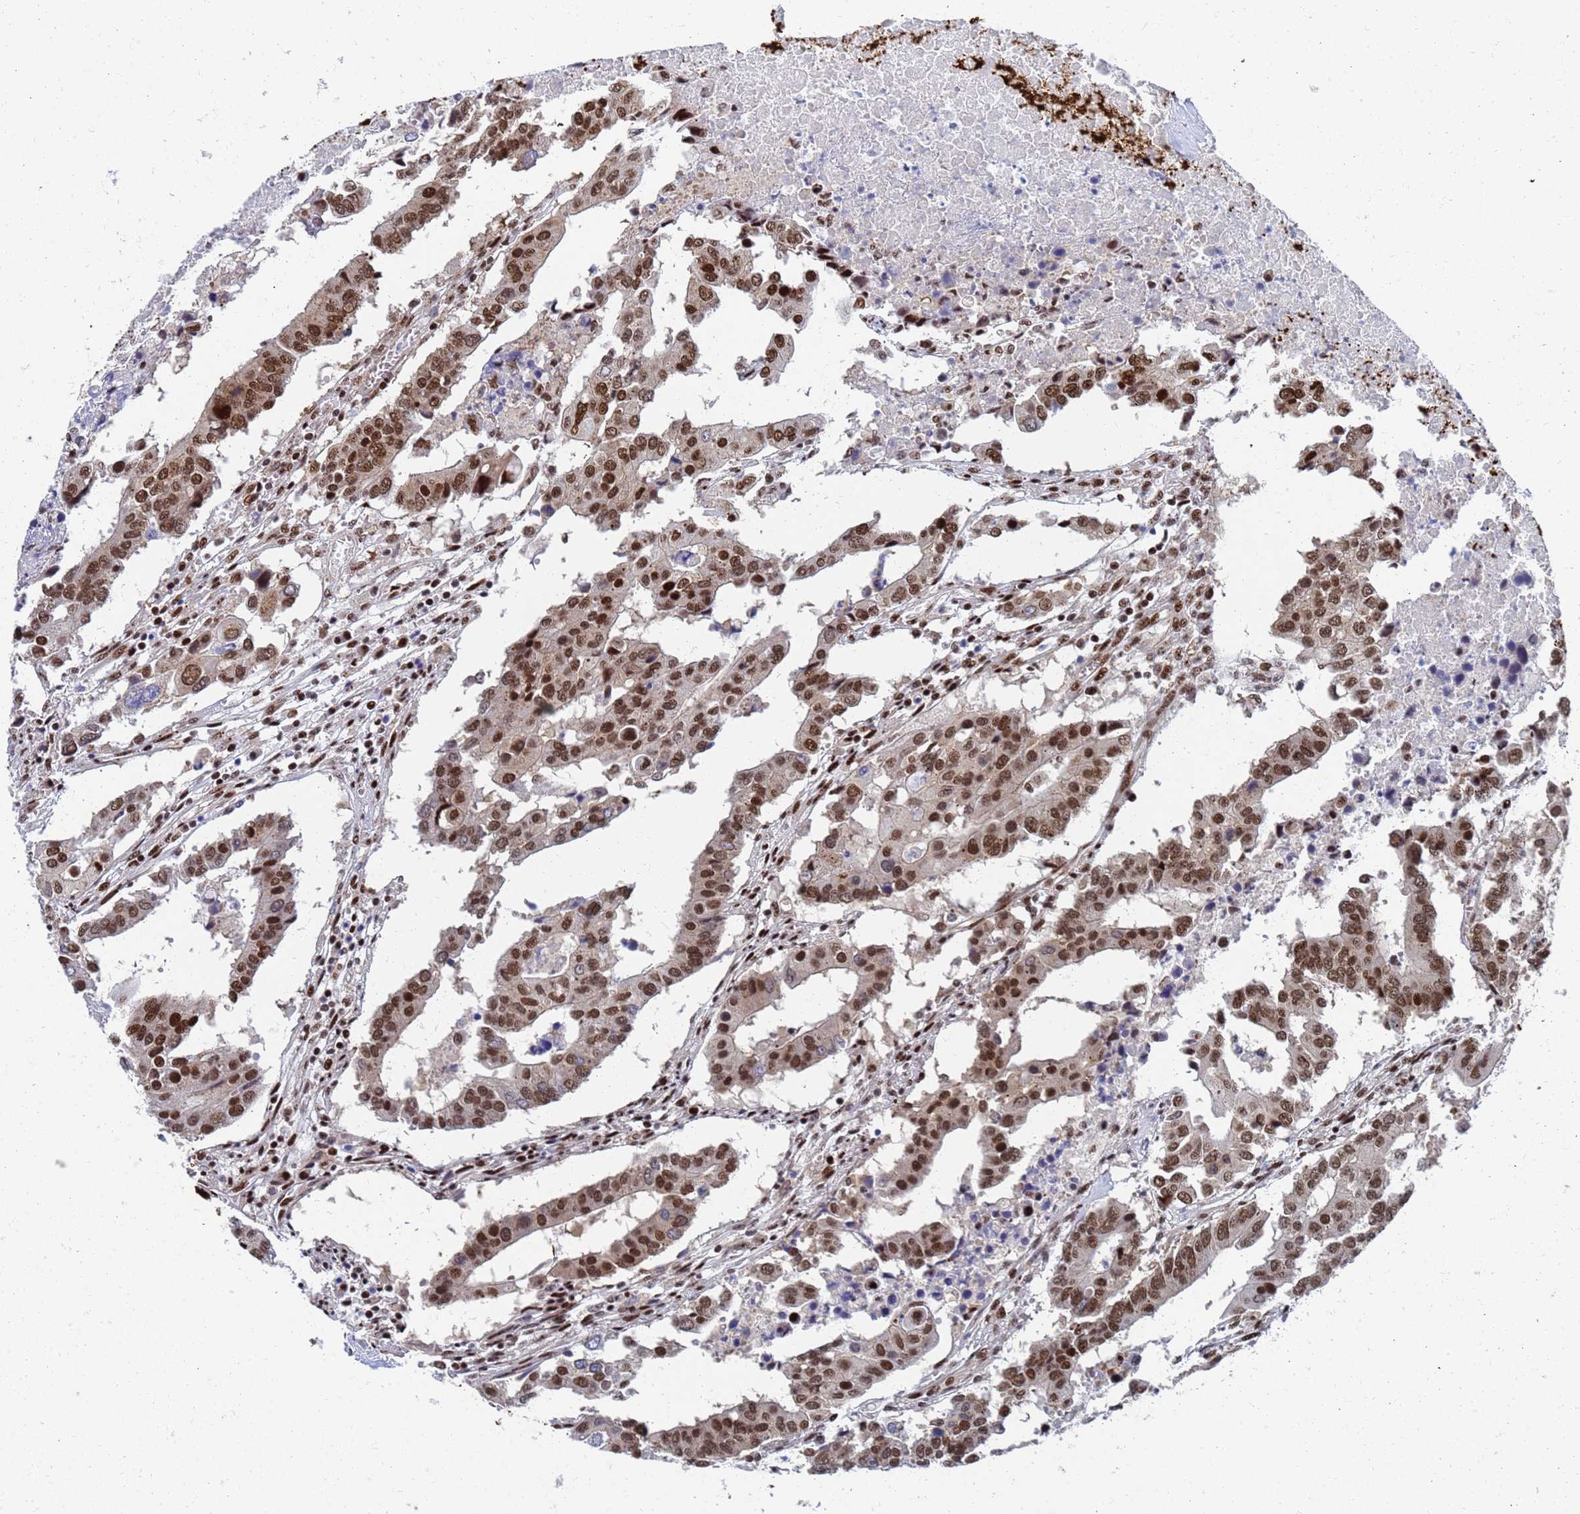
{"staining": {"intensity": "strong", "quantity": ">75%", "location": "nuclear"}, "tissue": "colorectal cancer", "cell_type": "Tumor cells", "image_type": "cancer", "snomed": [{"axis": "morphology", "description": "Adenocarcinoma, NOS"}, {"axis": "topography", "description": "Colon"}], "caption": "Colorectal cancer (adenocarcinoma) stained with a brown dye shows strong nuclear positive expression in approximately >75% of tumor cells.", "gene": "AP5Z1", "patient": {"sex": "male", "age": 77}}